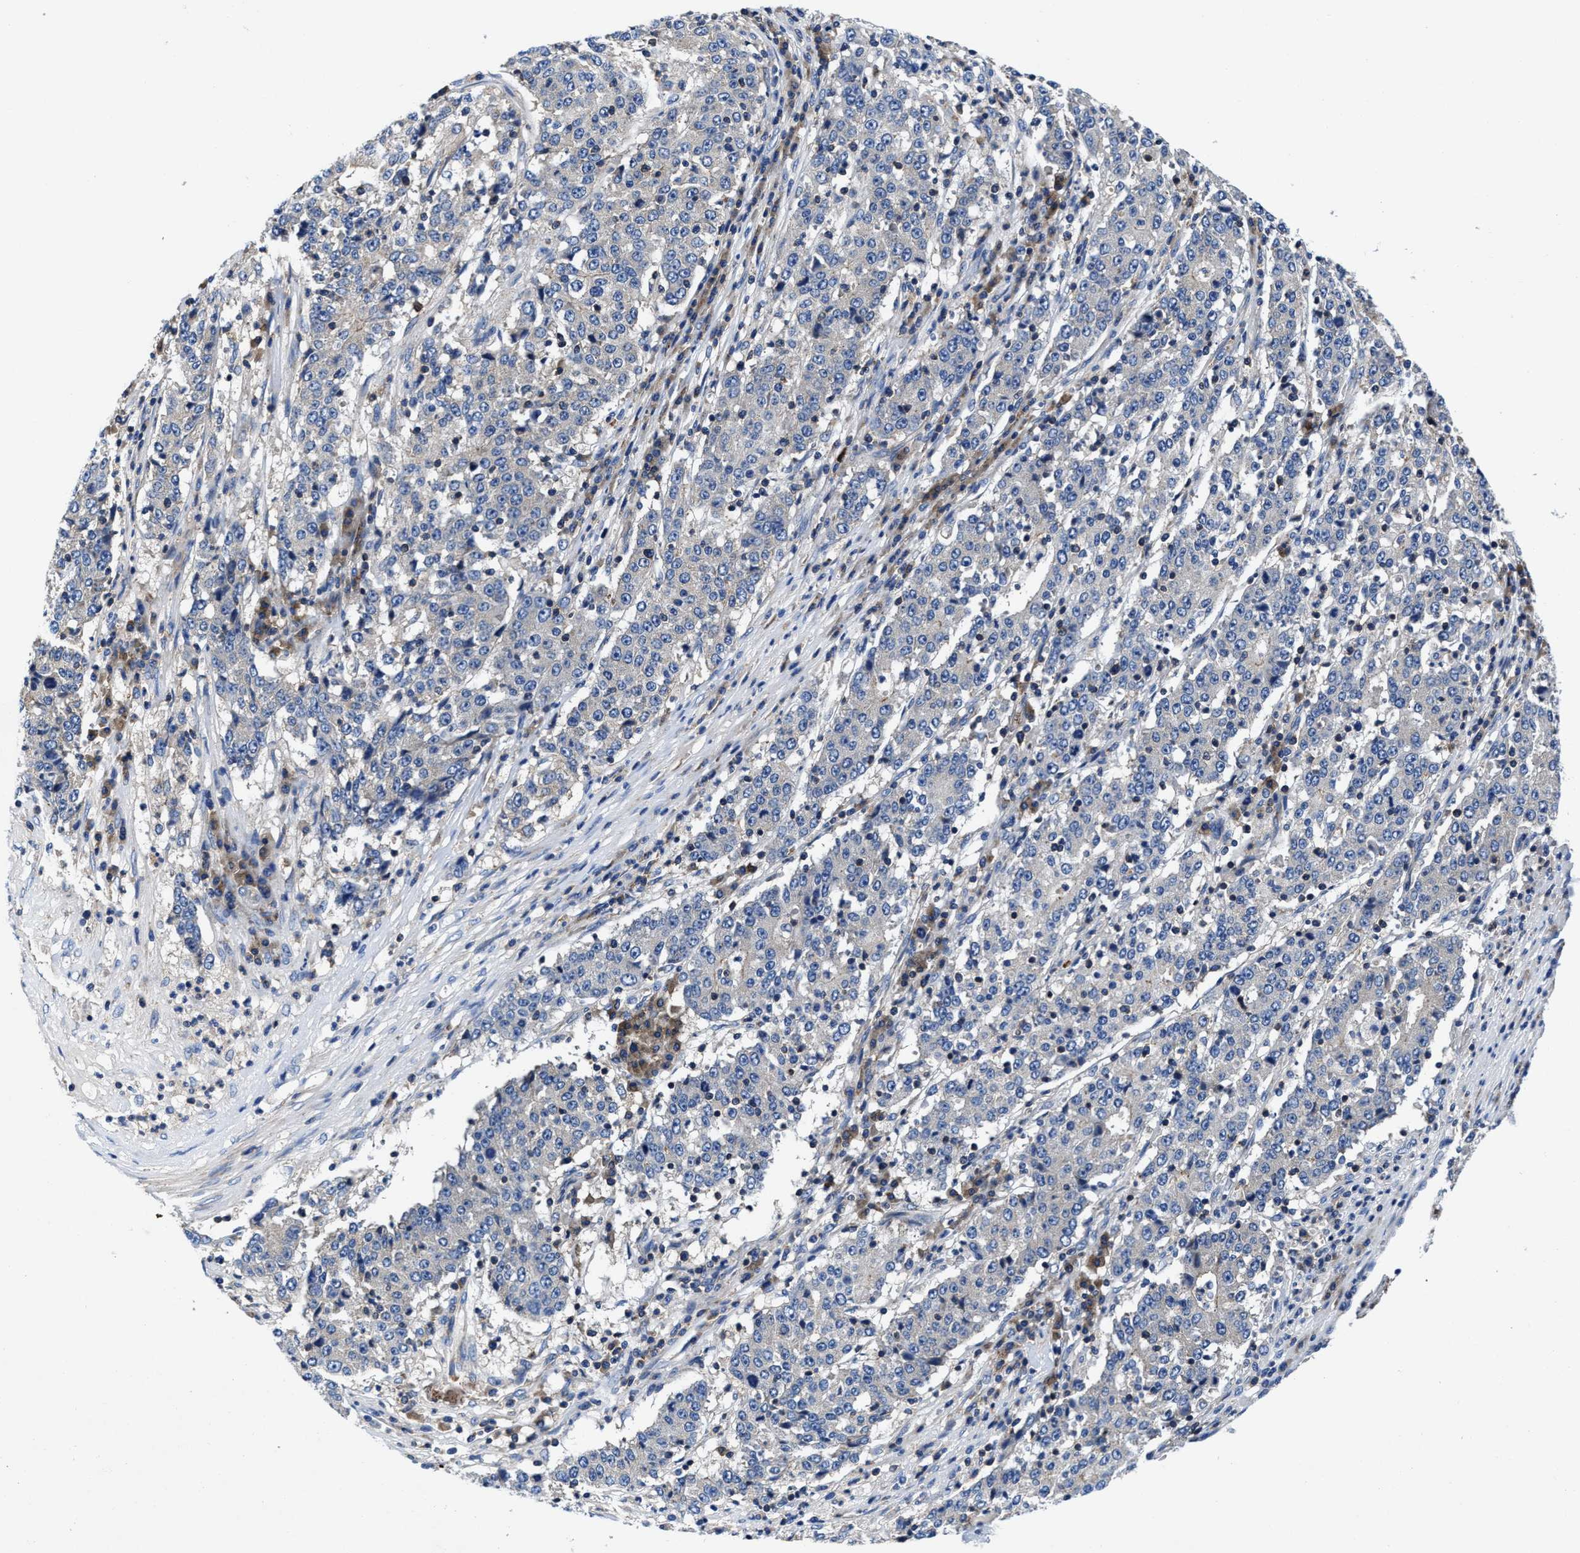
{"staining": {"intensity": "negative", "quantity": "none", "location": "none"}, "tissue": "stomach cancer", "cell_type": "Tumor cells", "image_type": "cancer", "snomed": [{"axis": "morphology", "description": "Adenocarcinoma, NOS"}, {"axis": "topography", "description": "Stomach"}], "caption": "DAB (3,3'-diaminobenzidine) immunohistochemical staining of stomach cancer exhibits no significant positivity in tumor cells. (Stains: DAB (3,3'-diaminobenzidine) immunohistochemistry (IHC) with hematoxylin counter stain, Microscopy: brightfield microscopy at high magnification).", "gene": "PHLPP1", "patient": {"sex": "male", "age": 59}}